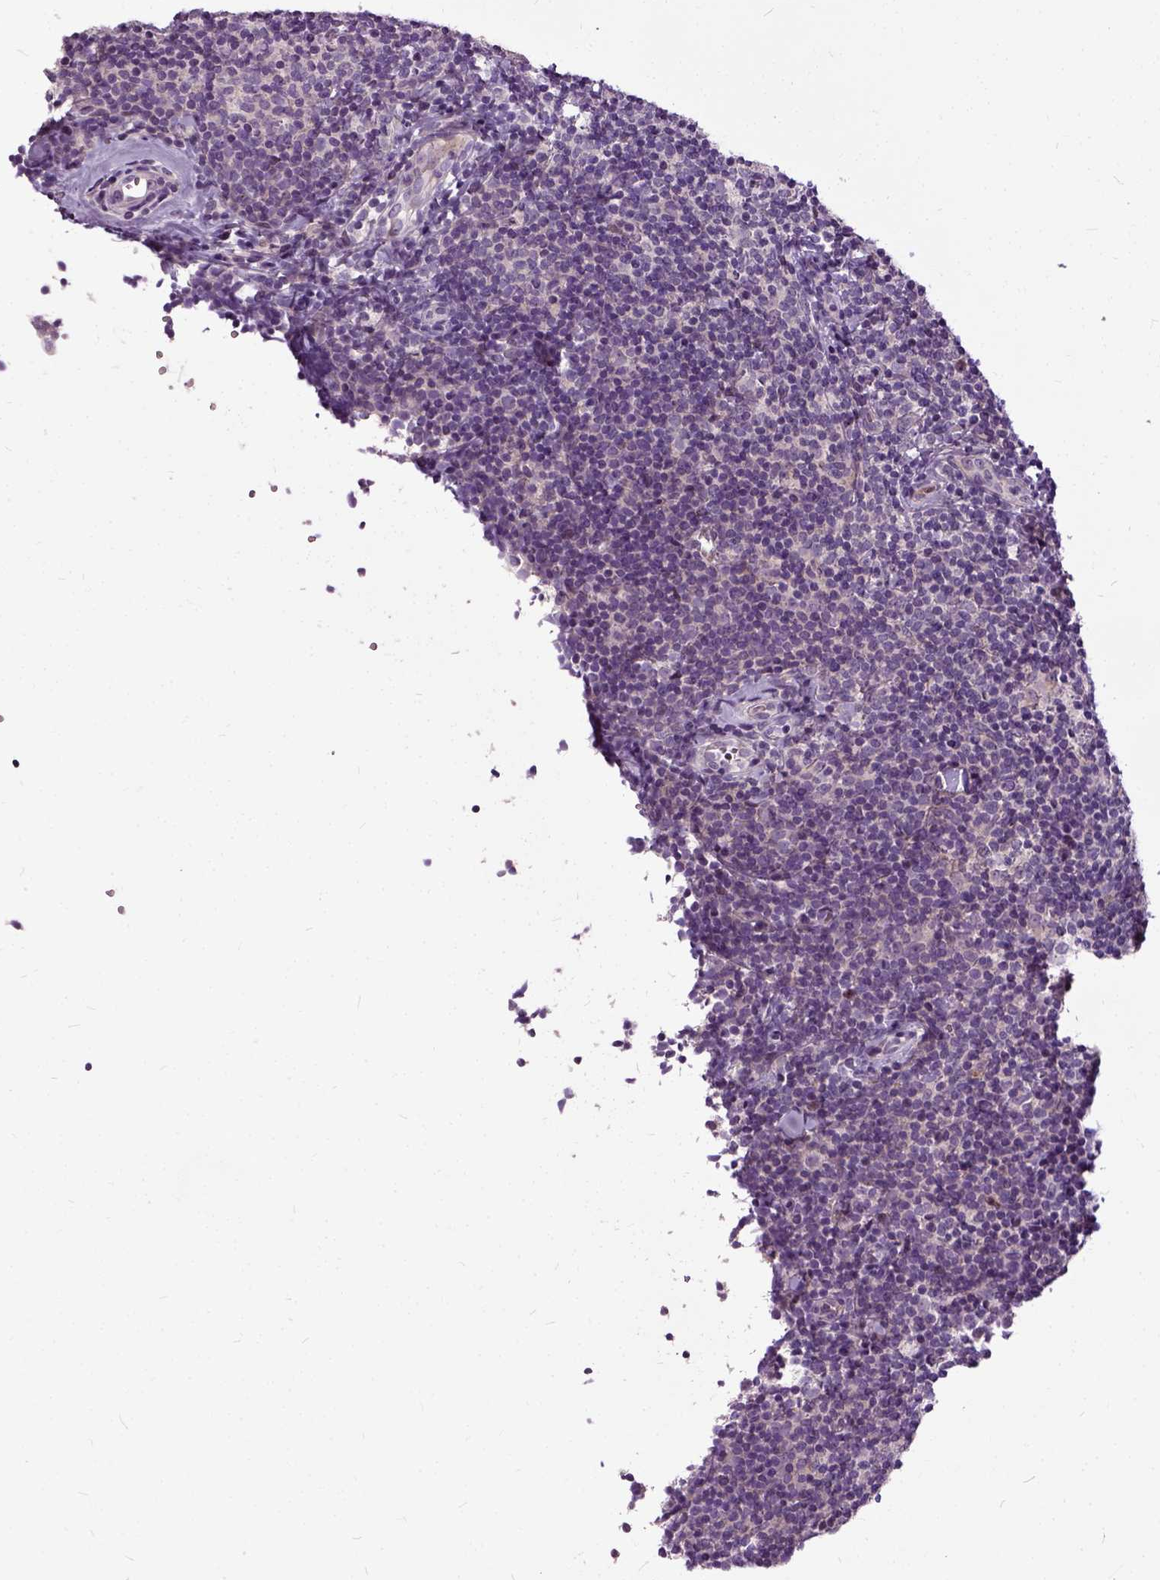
{"staining": {"intensity": "negative", "quantity": "none", "location": "none"}, "tissue": "lymphoma", "cell_type": "Tumor cells", "image_type": "cancer", "snomed": [{"axis": "morphology", "description": "Malignant lymphoma, non-Hodgkin's type, Low grade"}, {"axis": "topography", "description": "Lymph node"}], "caption": "A high-resolution micrograph shows immunohistochemistry (IHC) staining of lymphoma, which demonstrates no significant expression in tumor cells.", "gene": "ILRUN", "patient": {"sex": "female", "age": 56}}